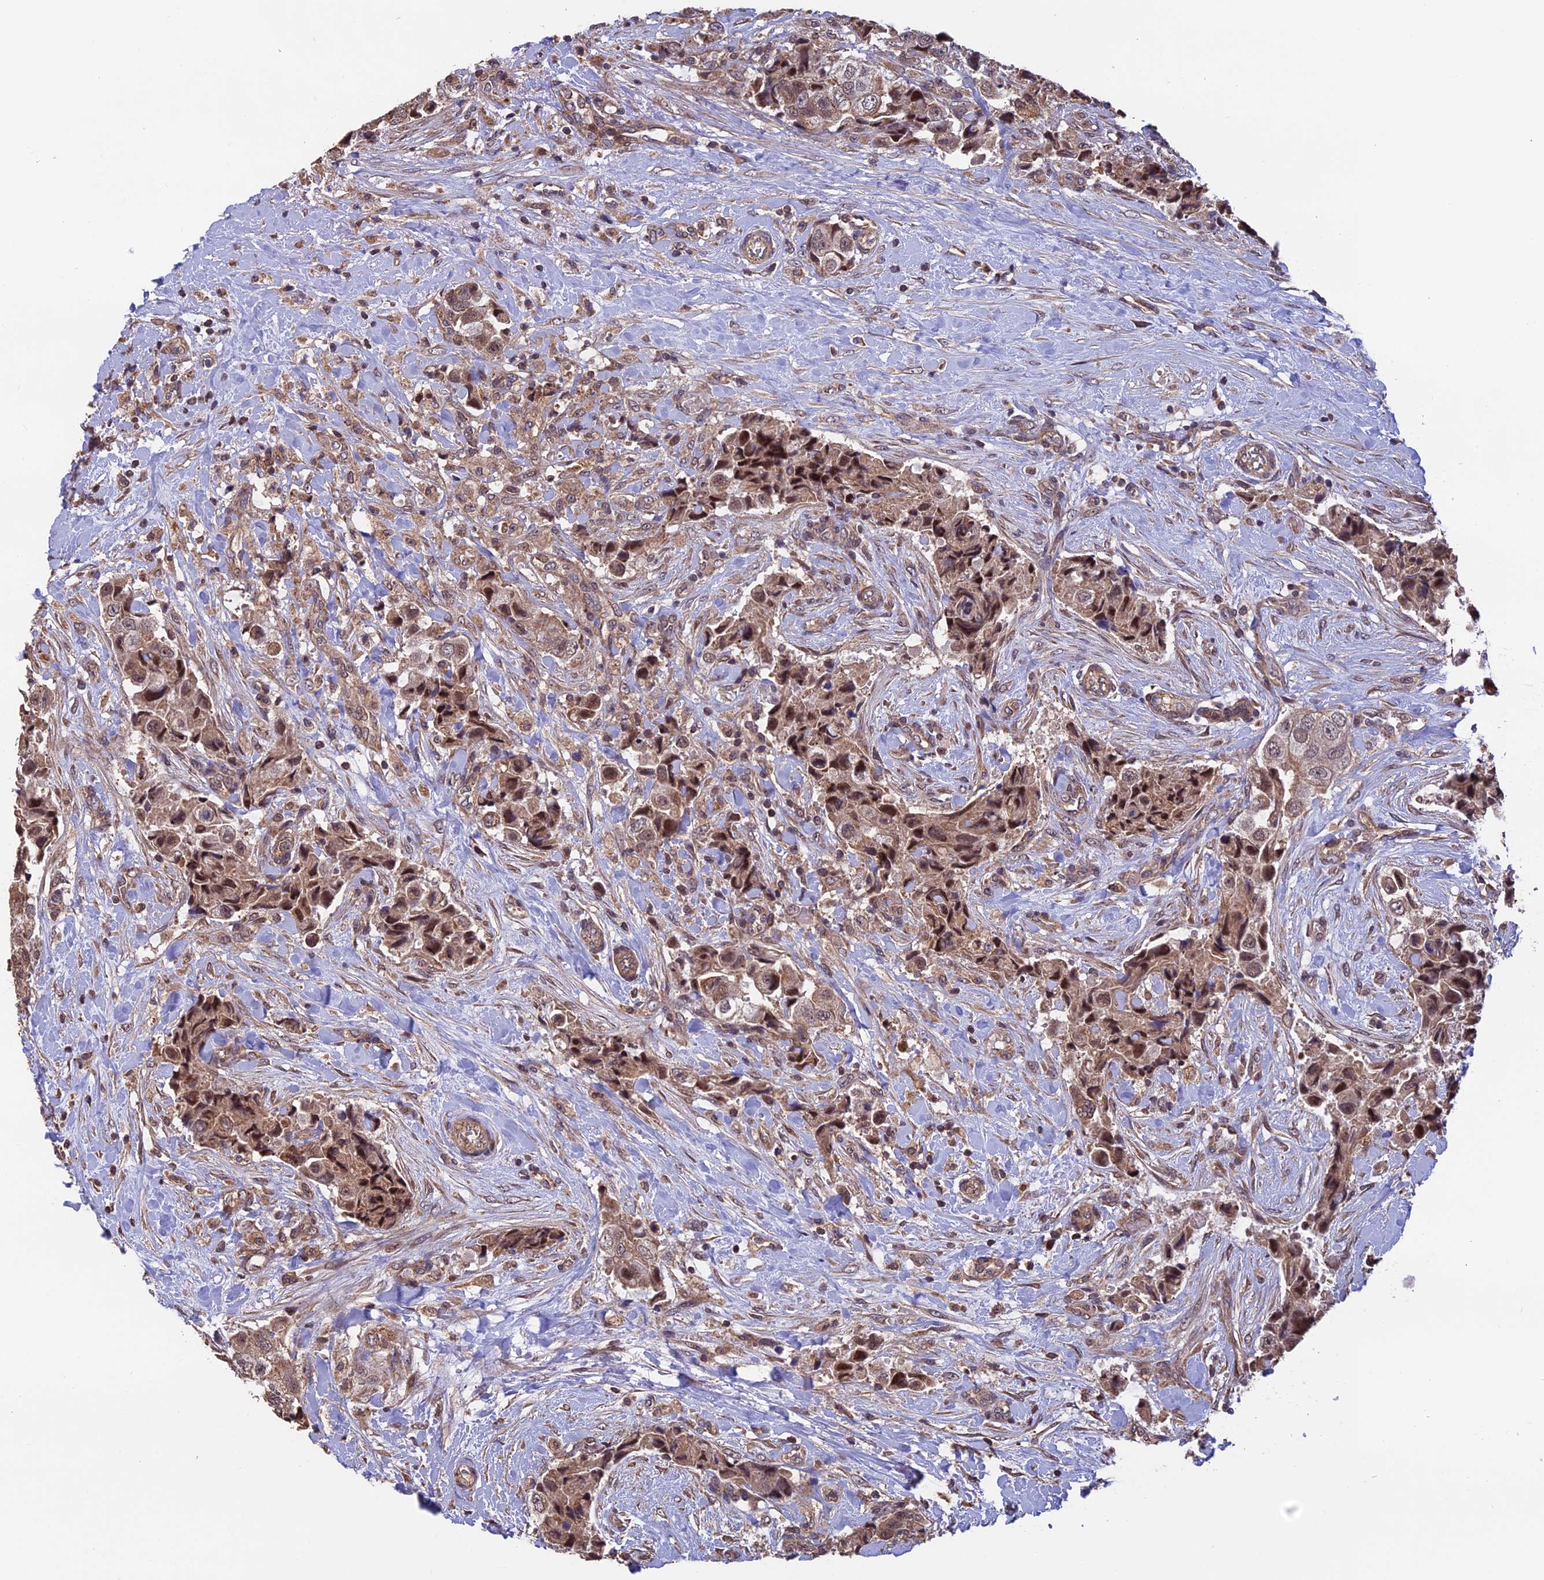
{"staining": {"intensity": "moderate", "quantity": ">75%", "location": "nuclear"}, "tissue": "breast cancer", "cell_type": "Tumor cells", "image_type": "cancer", "snomed": [{"axis": "morphology", "description": "Normal tissue, NOS"}, {"axis": "morphology", "description": "Duct carcinoma"}, {"axis": "topography", "description": "Breast"}], "caption": "Breast cancer stained with a protein marker reveals moderate staining in tumor cells.", "gene": "PKD2L2", "patient": {"sex": "female", "age": 62}}